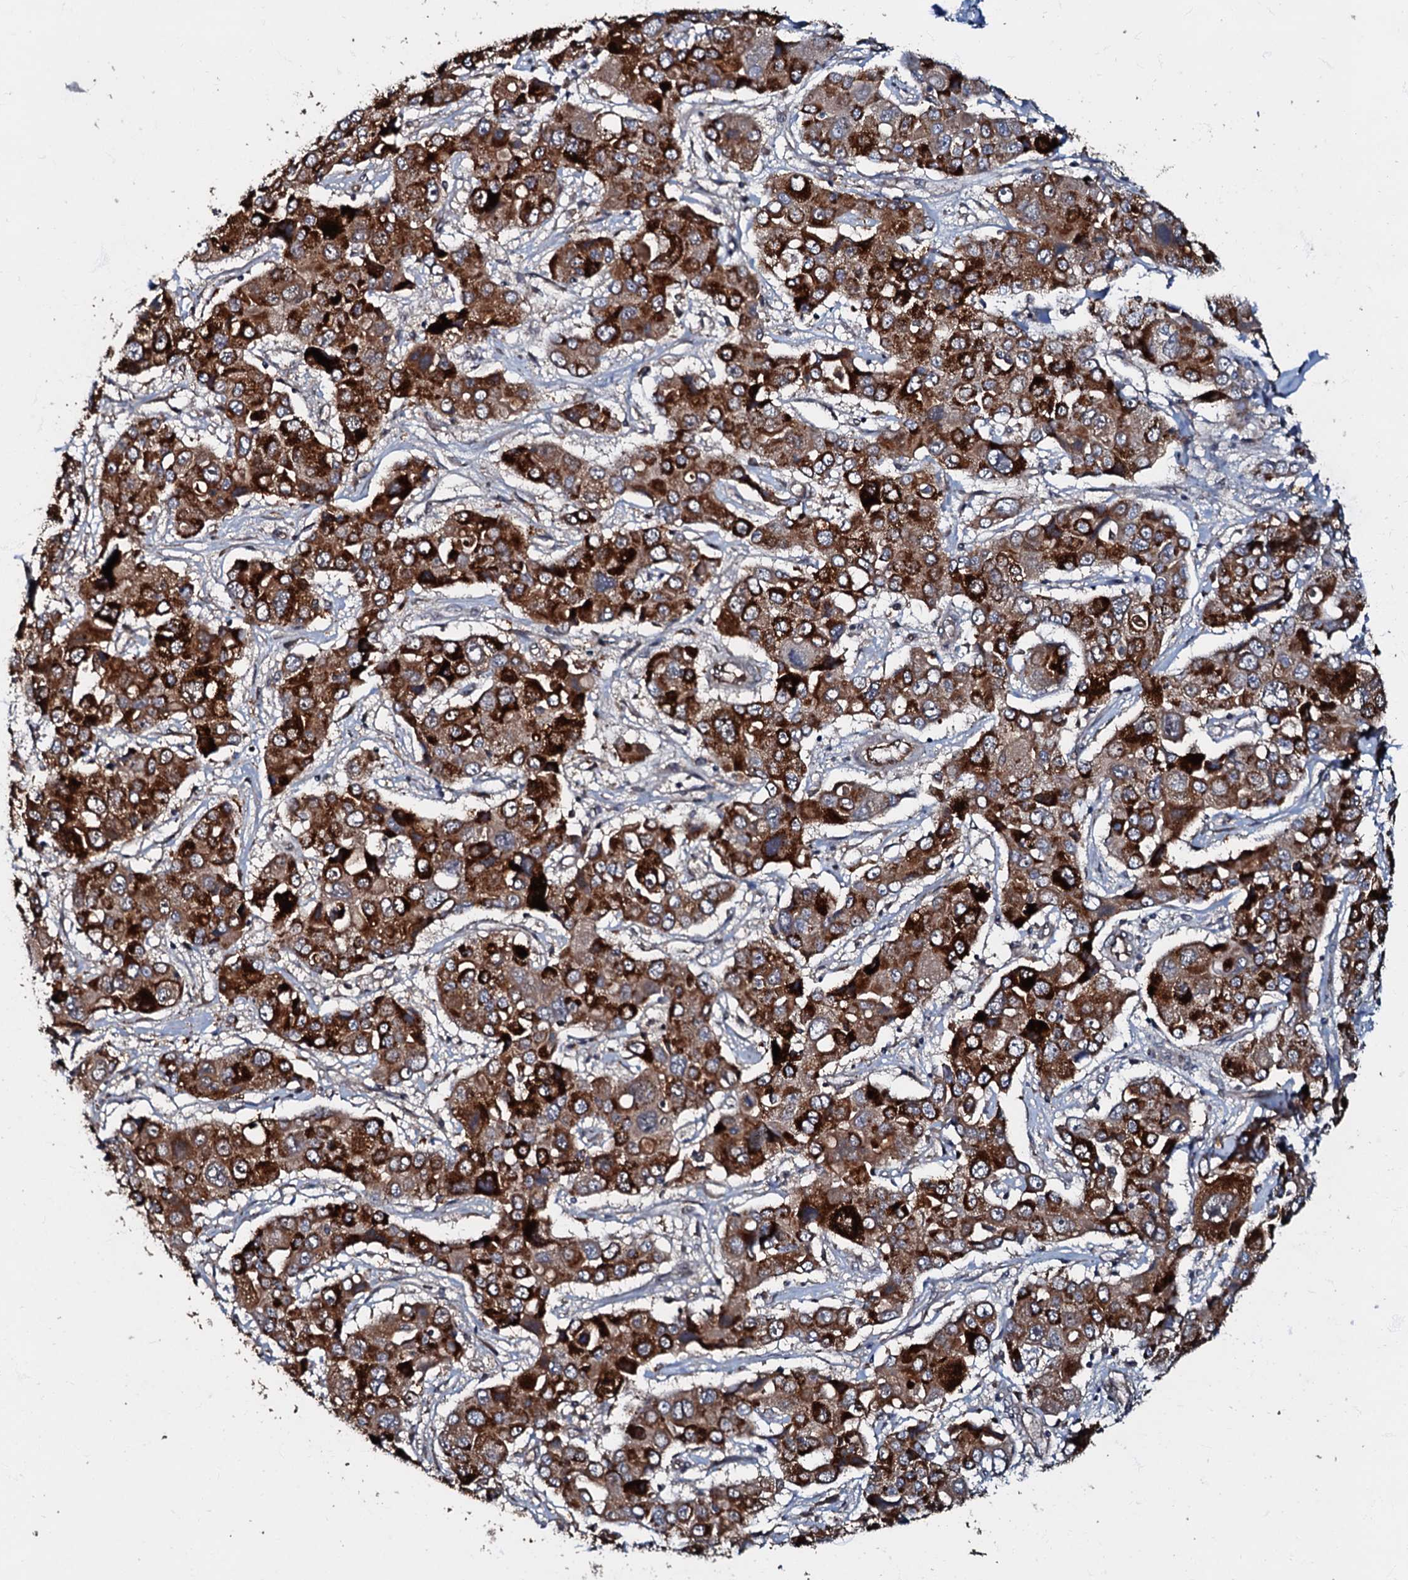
{"staining": {"intensity": "strong", "quantity": ">75%", "location": "cytoplasmic/membranous"}, "tissue": "liver cancer", "cell_type": "Tumor cells", "image_type": "cancer", "snomed": [{"axis": "morphology", "description": "Cholangiocarcinoma"}, {"axis": "topography", "description": "Liver"}], "caption": "IHC image of human liver cholangiocarcinoma stained for a protein (brown), which exhibits high levels of strong cytoplasmic/membranous staining in about >75% of tumor cells.", "gene": "MANSC4", "patient": {"sex": "male", "age": 67}}